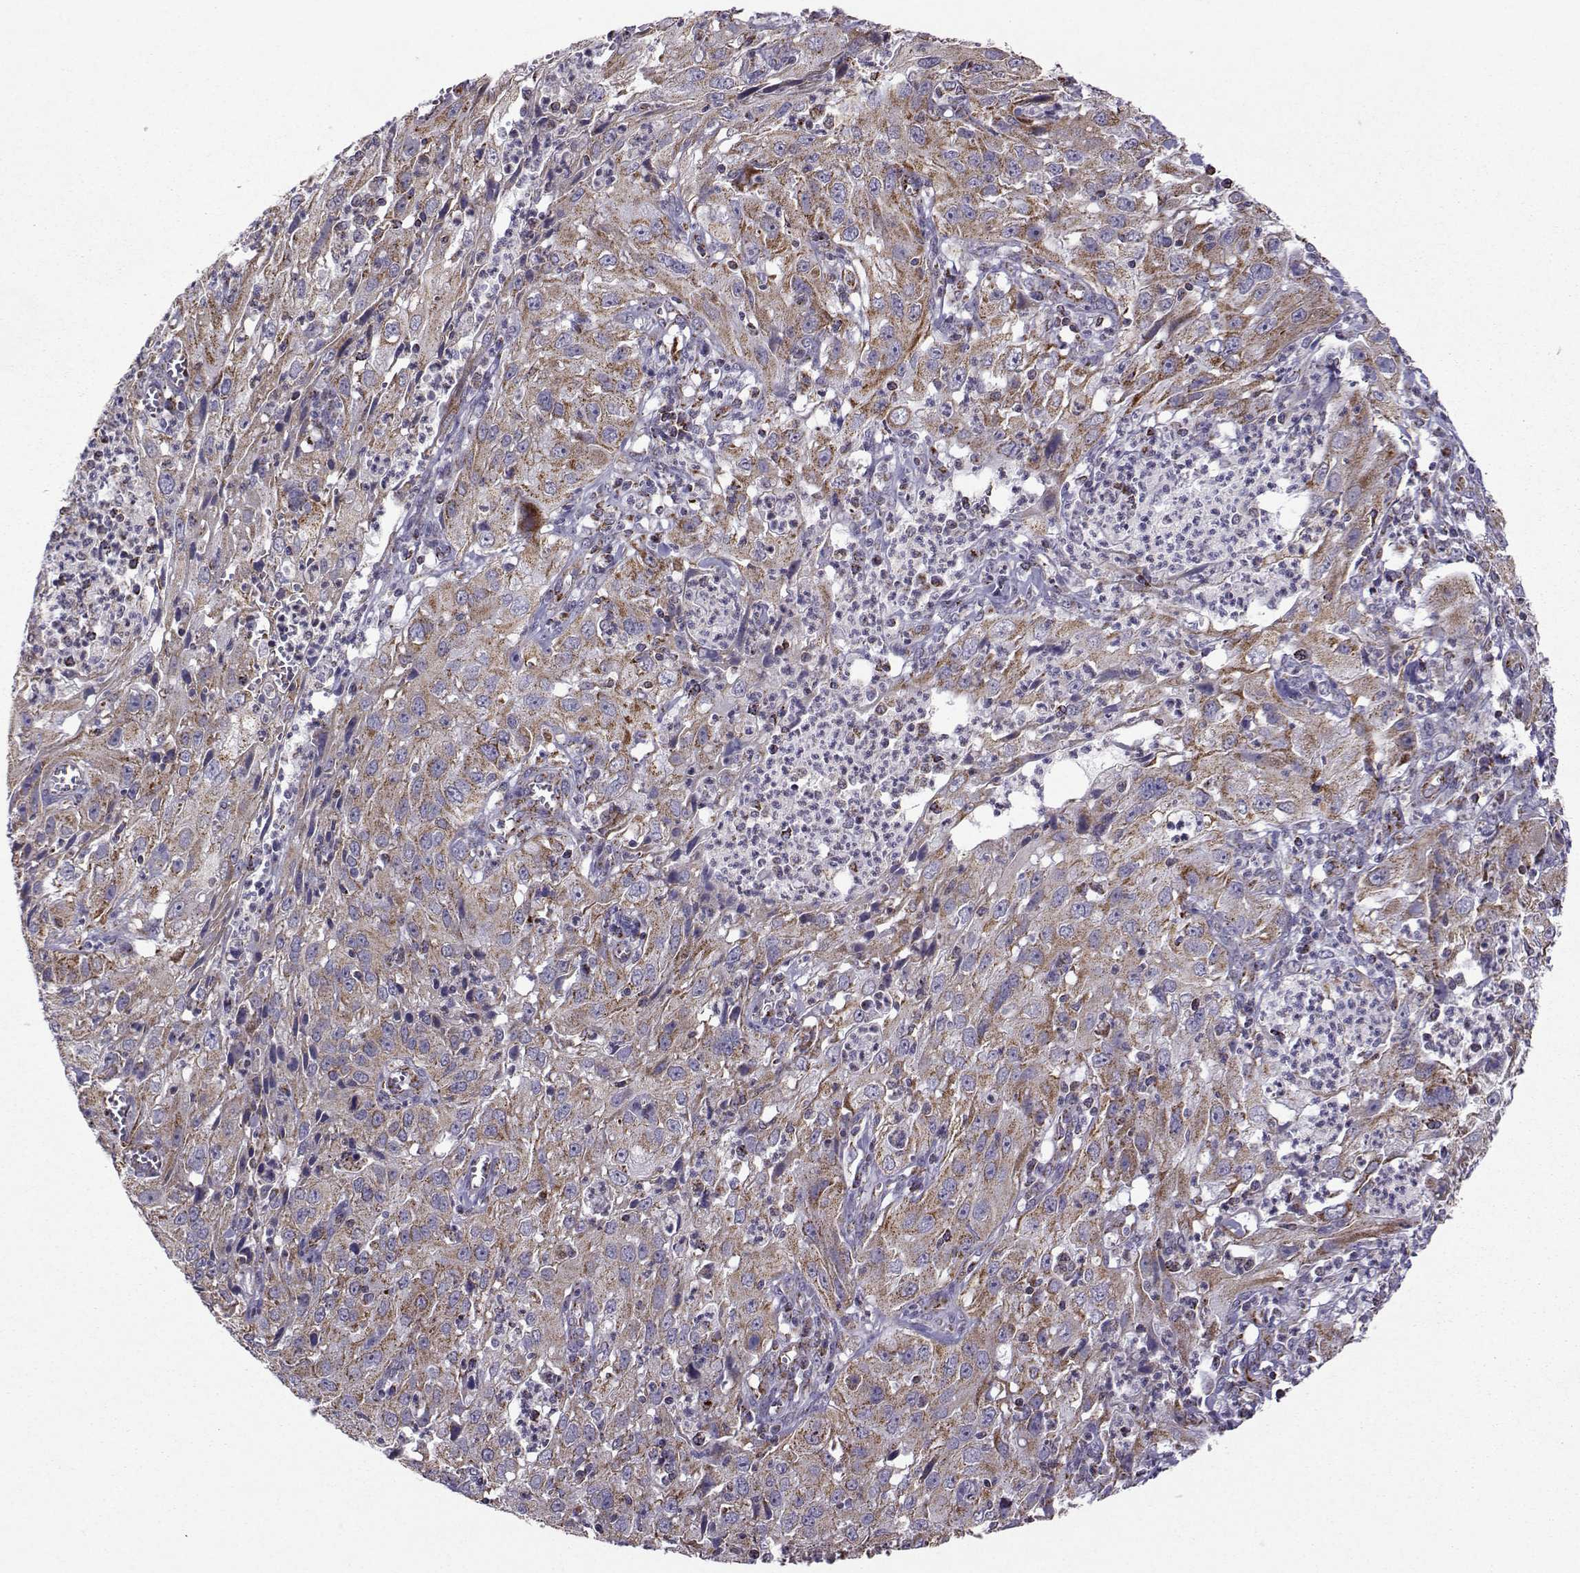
{"staining": {"intensity": "moderate", "quantity": ">75%", "location": "cytoplasmic/membranous"}, "tissue": "cervical cancer", "cell_type": "Tumor cells", "image_type": "cancer", "snomed": [{"axis": "morphology", "description": "Squamous cell carcinoma, NOS"}, {"axis": "topography", "description": "Cervix"}], "caption": "Immunohistochemical staining of squamous cell carcinoma (cervical) displays moderate cytoplasmic/membranous protein staining in approximately >75% of tumor cells.", "gene": "NECAB3", "patient": {"sex": "female", "age": 32}}